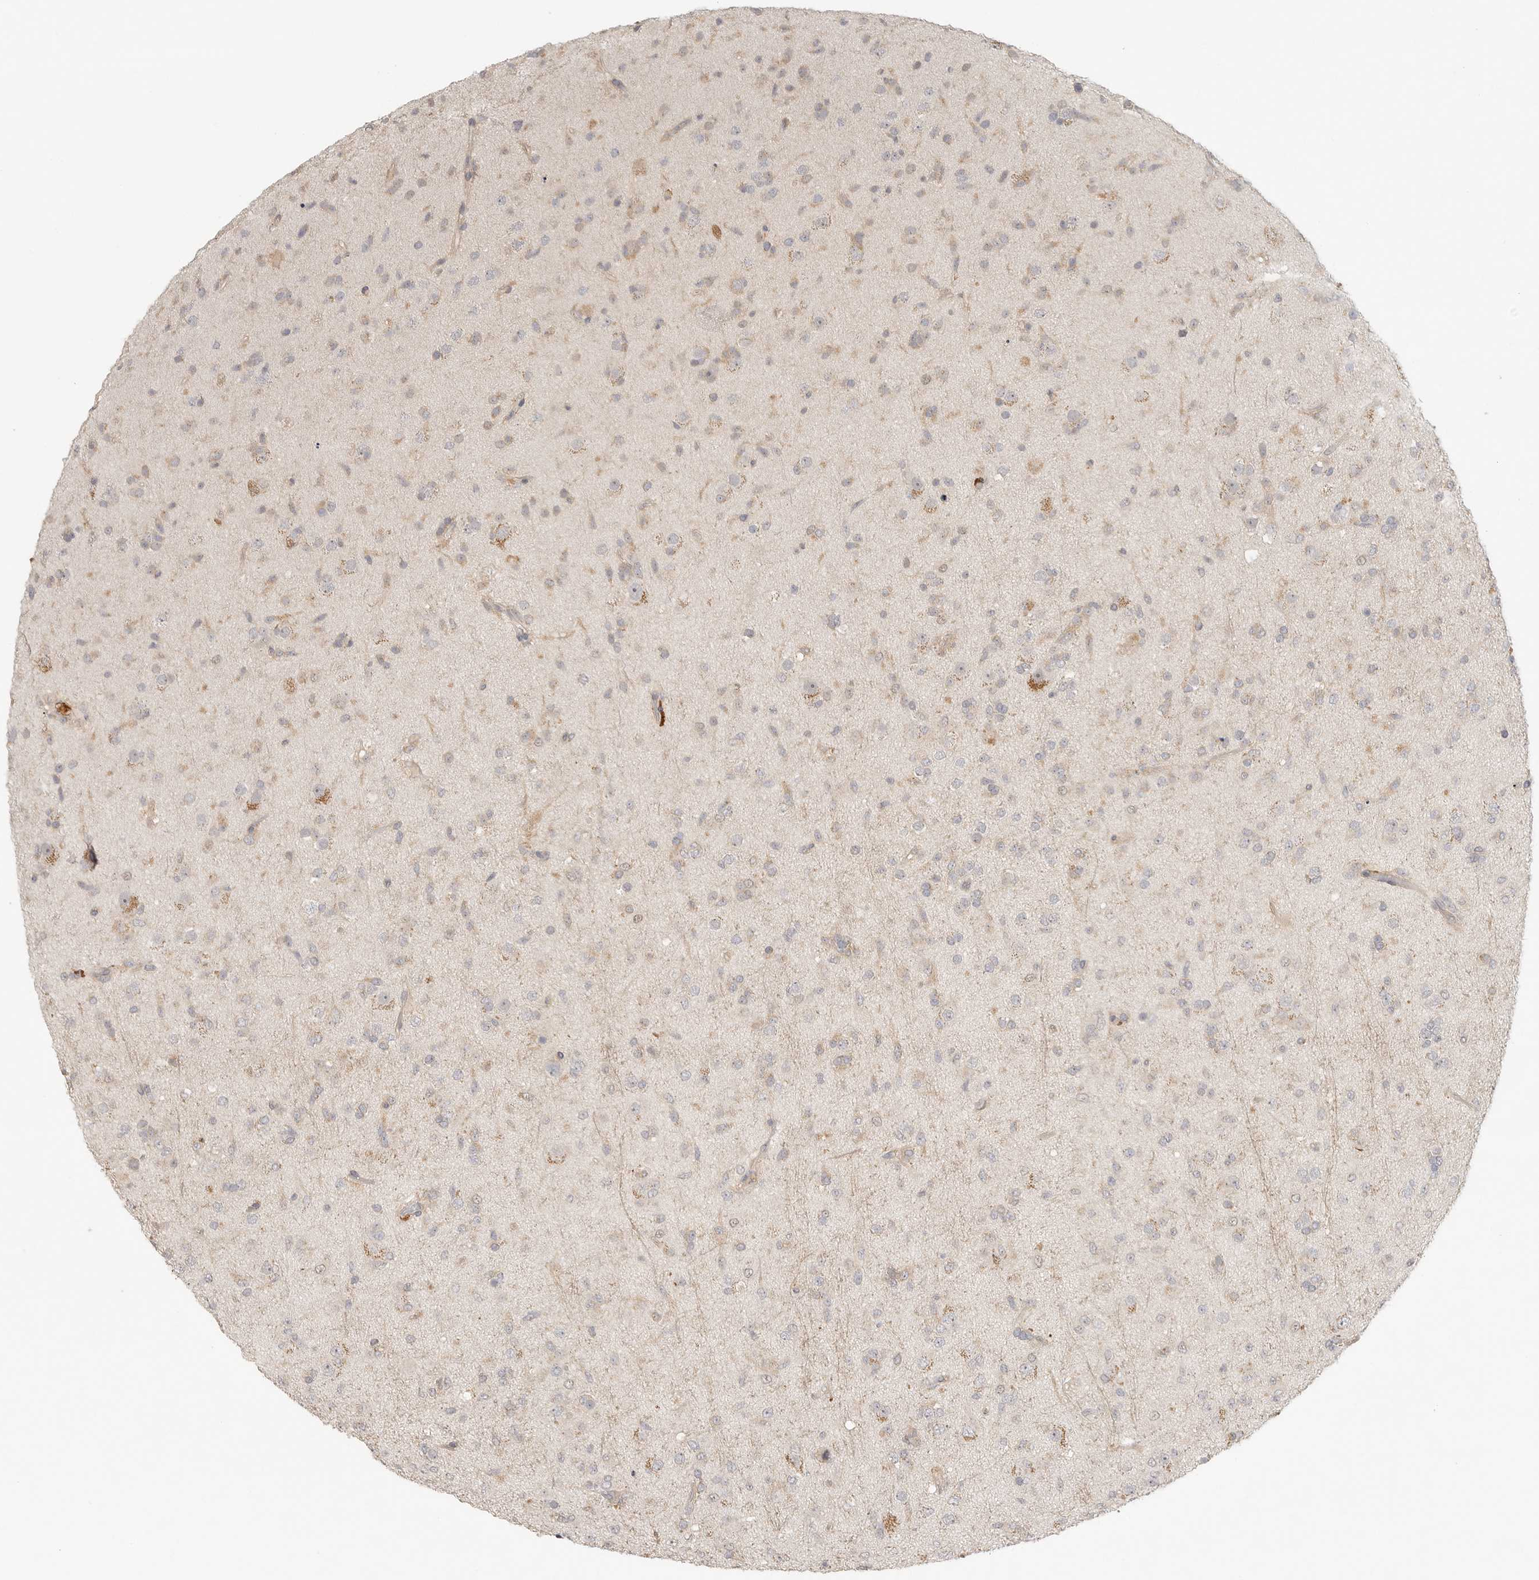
{"staining": {"intensity": "weak", "quantity": "<25%", "location": "cytoplasmic/membranous"}, "tissue": "glioma", "cell_type": "Tumor cells", "image_type": "cancer", "snomed": [{"axis": "morphology", "description": "Glioma, malignant, Low grade"}, {"axis": "topography", "description": "Brain"}], "caption": "Immunohistochemical staining of human low-grade glioma (malignant) displays no significant staining in tumor cells. The staining was performed using DAB (3,3'-diaminobenzidine) to visualize the protein expression in brown, while the nuclei were stained in blue with hematoxylin (Magnification: 20x).", "gene": "HDAC6", "patient": {"sex": "male", "age": 65}}